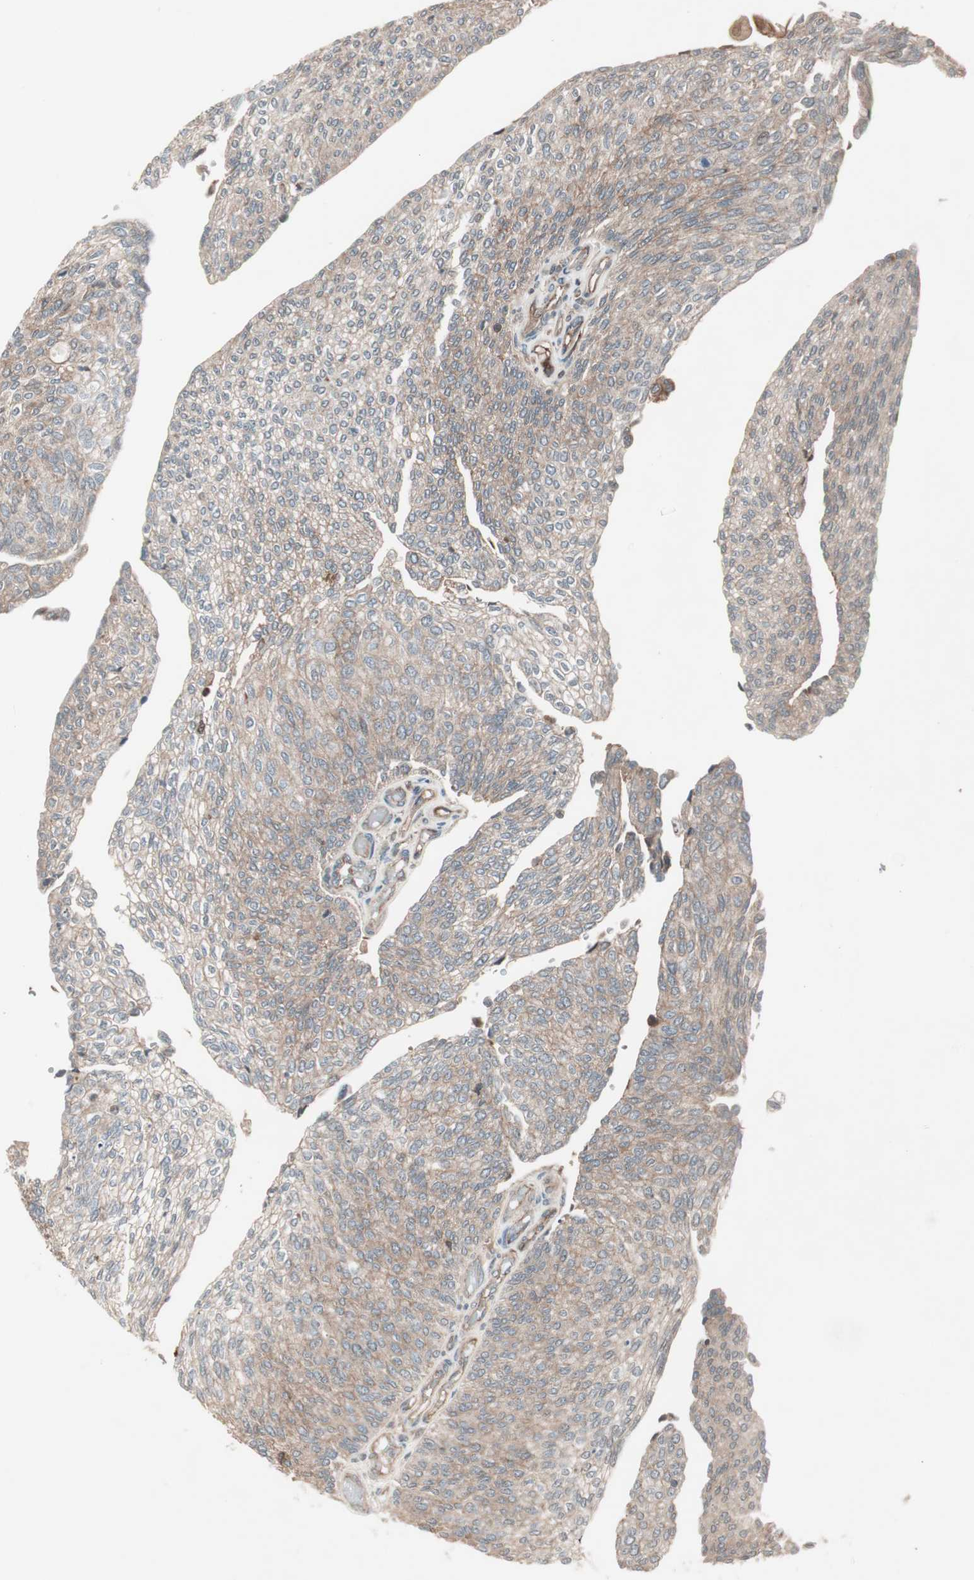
{"staining": {"intensity": "moderate", "quantity": ">75%", "location": "cytoplasmic/membranous"}, "tissue": "urothelial cancer", "cell_type": "Tumor cells", "image_type": "cancer", "snomed": [{"axis": "morphology", "description": "Urothelial carcinoma, Low grade"}, {"axis": "topography", "description": "Urinary bladder"}], "caption": "A medium amount of moderate cytoplasmic/membranous positivity is present in approximately >75% of tumor cells in urothelial cancer tissue. The protein of interest is stained brown, and the nuclei are stained in blue (DAB IHC with brightfield microscopy, high magnification).", "gene": "TFPI", "patient": {"sex": "female", "age": 79}}